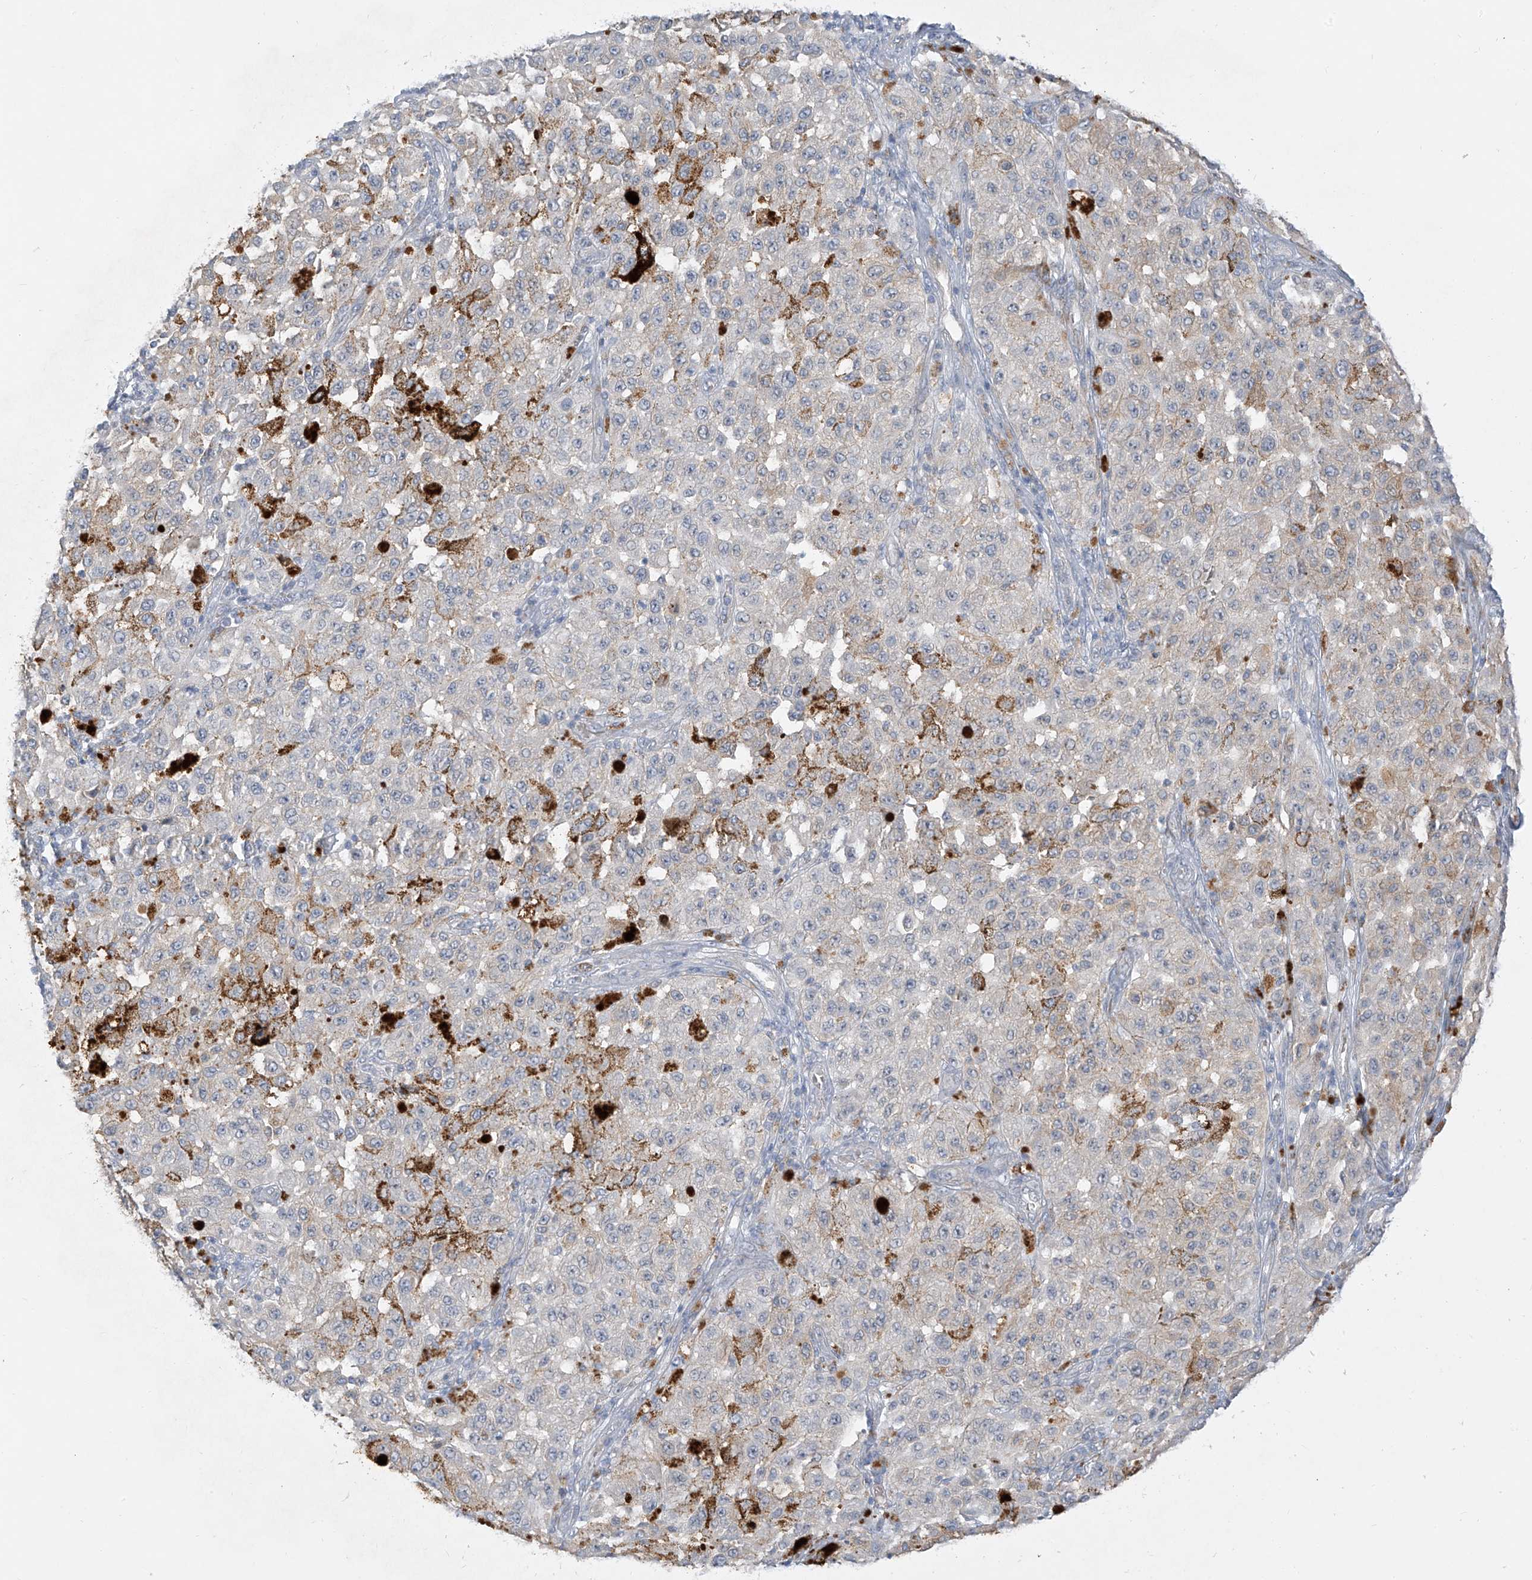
{"staining": {"intensity": "negative", "quantity": "none", "location": "none"}, "tissue": "melanoma", "cell_type": "Tumor cells", "image_type": "cancer", "snomed": [{"axis": "morphology", "description": "Malignant melanoma, NOS"}, {"axis": "topography", "description": "Skin"}], "caption": "This is an IHC image of malignant melanoma. There is no expression in tumor cells.", "gene": "C2orf42", "patient": {"sex": "female", "age": 64}}